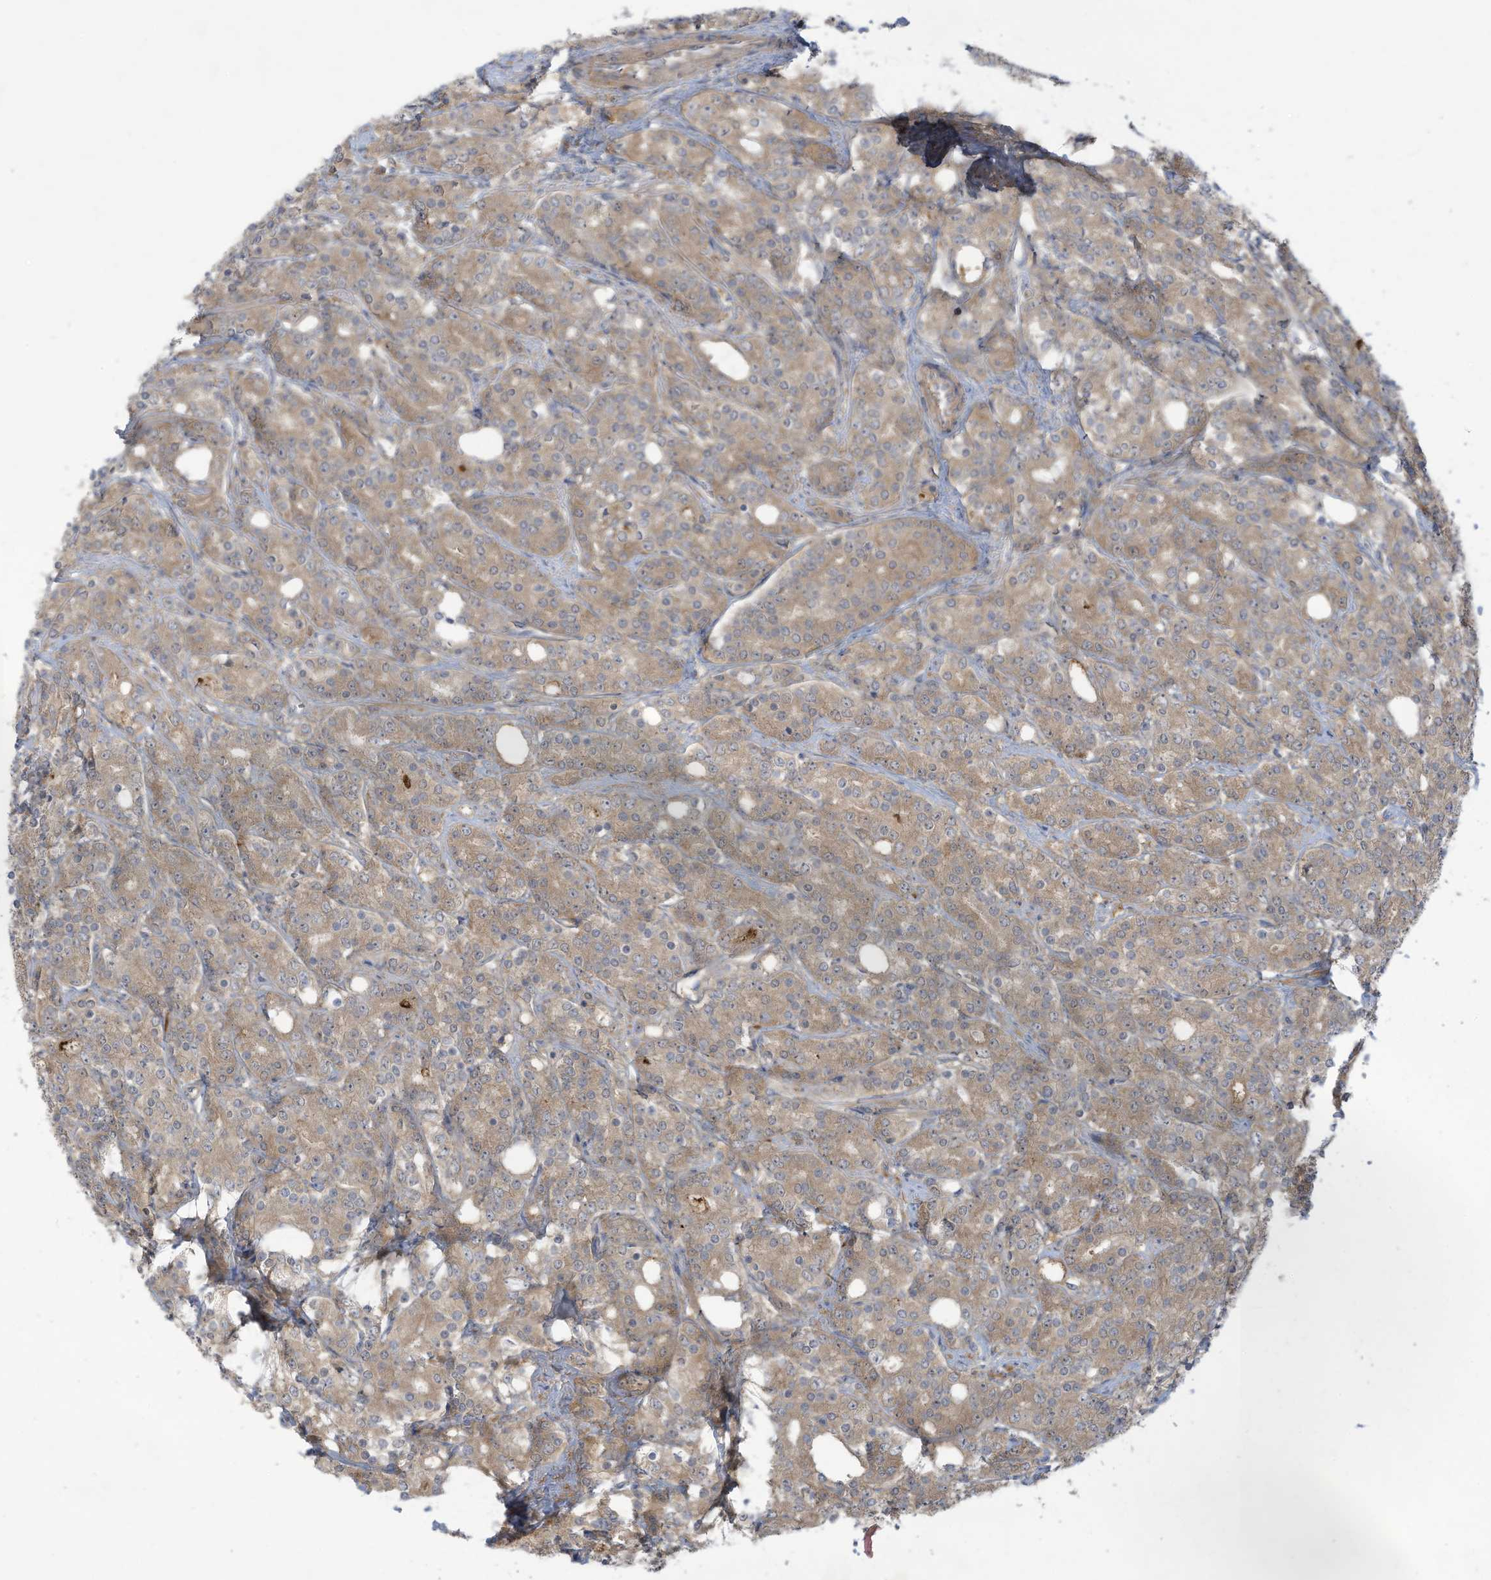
{"staining": {"intensity": "moderate", "quantity": ">75%", "location": "cytoplasmic/membranous"}, "tissue": "prostate cancer", "cell_type": "Tumor cells", "image_type": "cancer", "snomed": [{"axis": "morphology", "description": "Adenocarcinoma, High grade"}, {"axis": "topography", "description": "Prostate"}], "caption": "This micrograph displays immunohistochemistry staining of human prostate high-grade adenocarcinoma, with medium moderate cytoplasmic/membranous expression in approximately >75% of tumor cells.", "gene": "ADI1", "patient": {"sex": "male", "age": 62}}